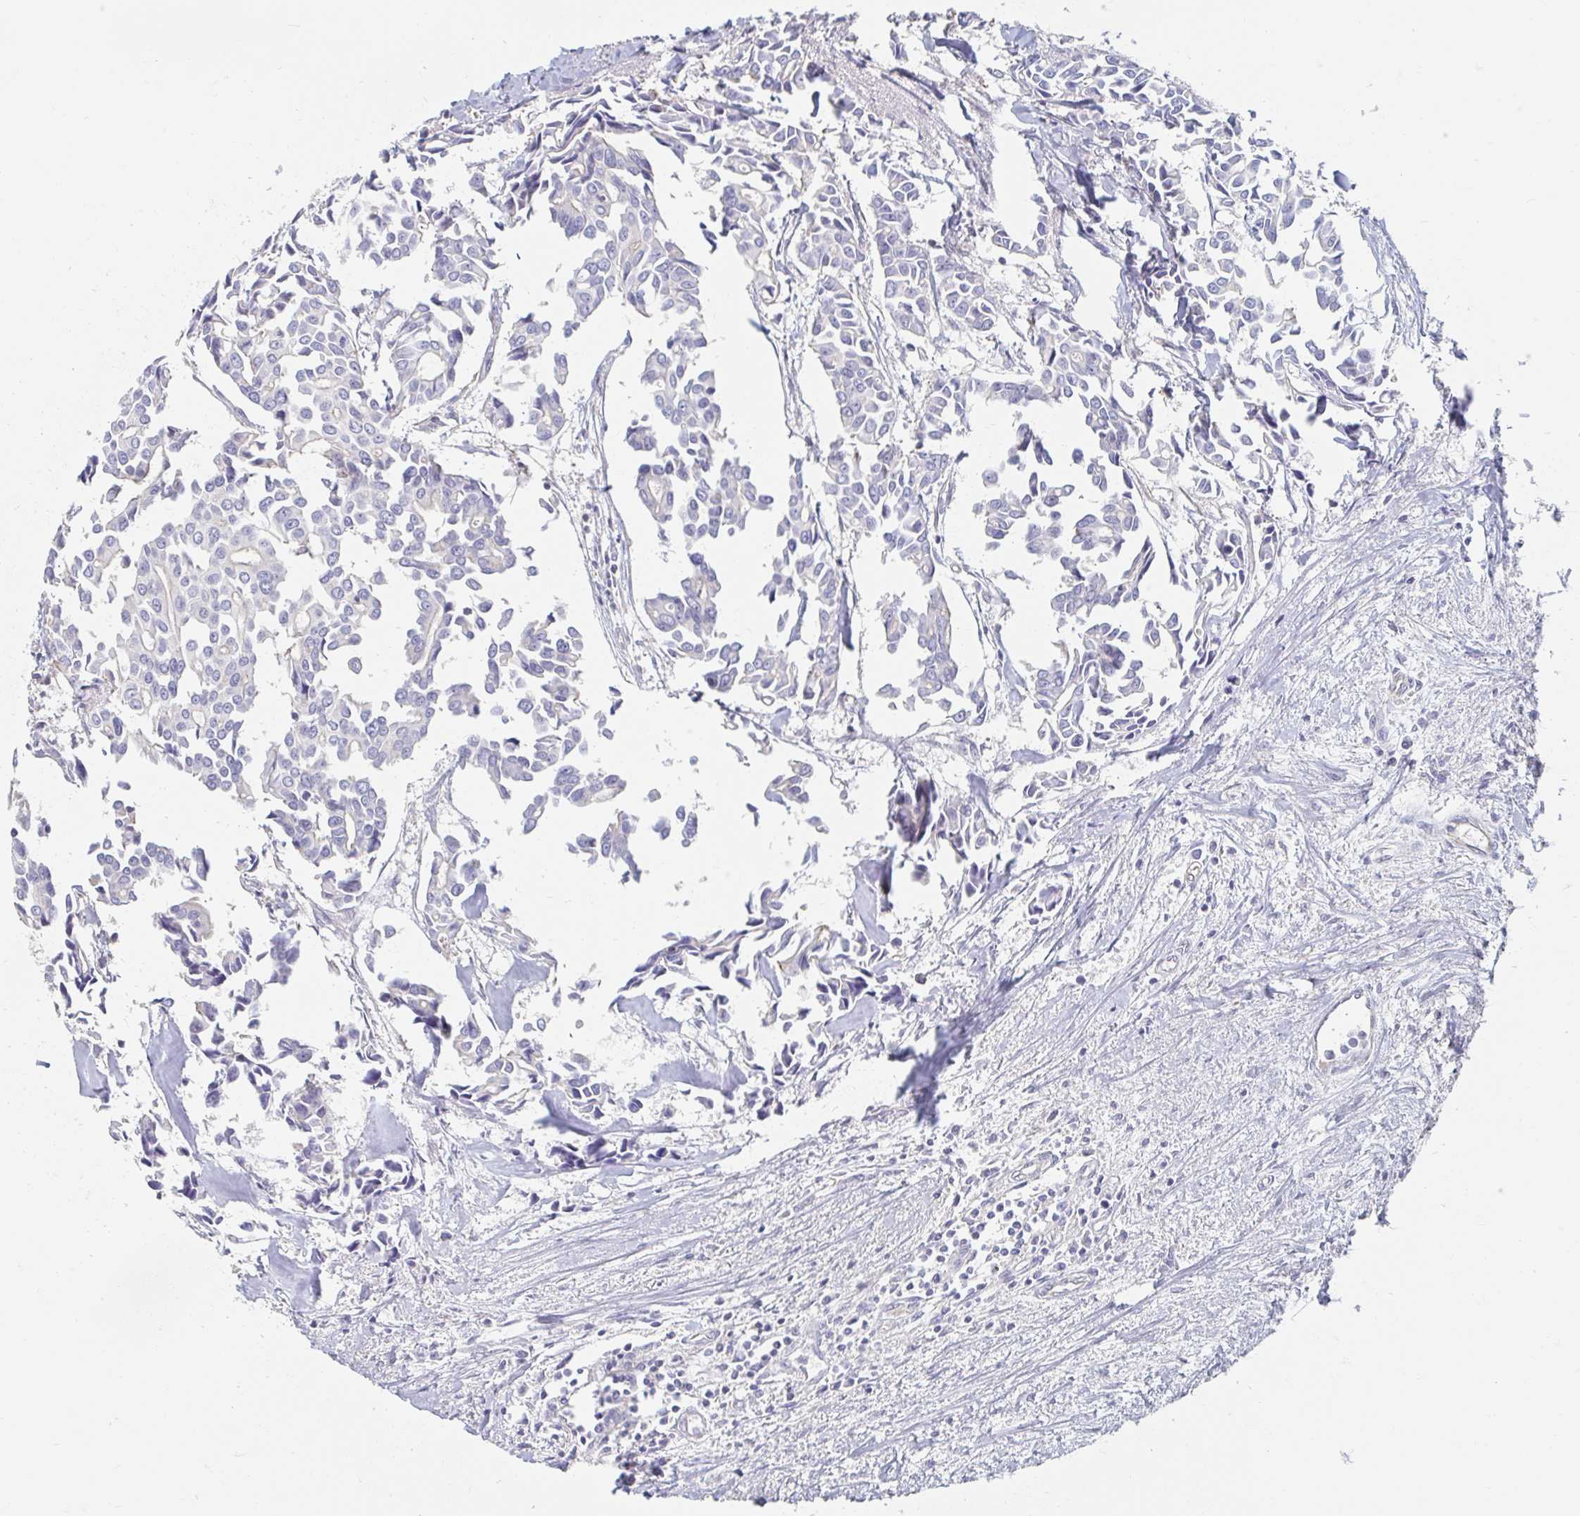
{"staining": {"intensity": "negative", "quantity": "none", "location": "none"}, "tissue": "breast cancer", "cell_type": "Tumor cells", "image_type": "cancer", "snomed": [{"axis": "morphology", "description": "Duct carcinoma"}, {"axis": "topography", "description": "Breast"}], "caption": "Tumor cells are negative for brown protein staining in breast infiltrating ductal carcinoma.", "gene": "MYLK2", "patient": {"sex": "female", "age": 54}}